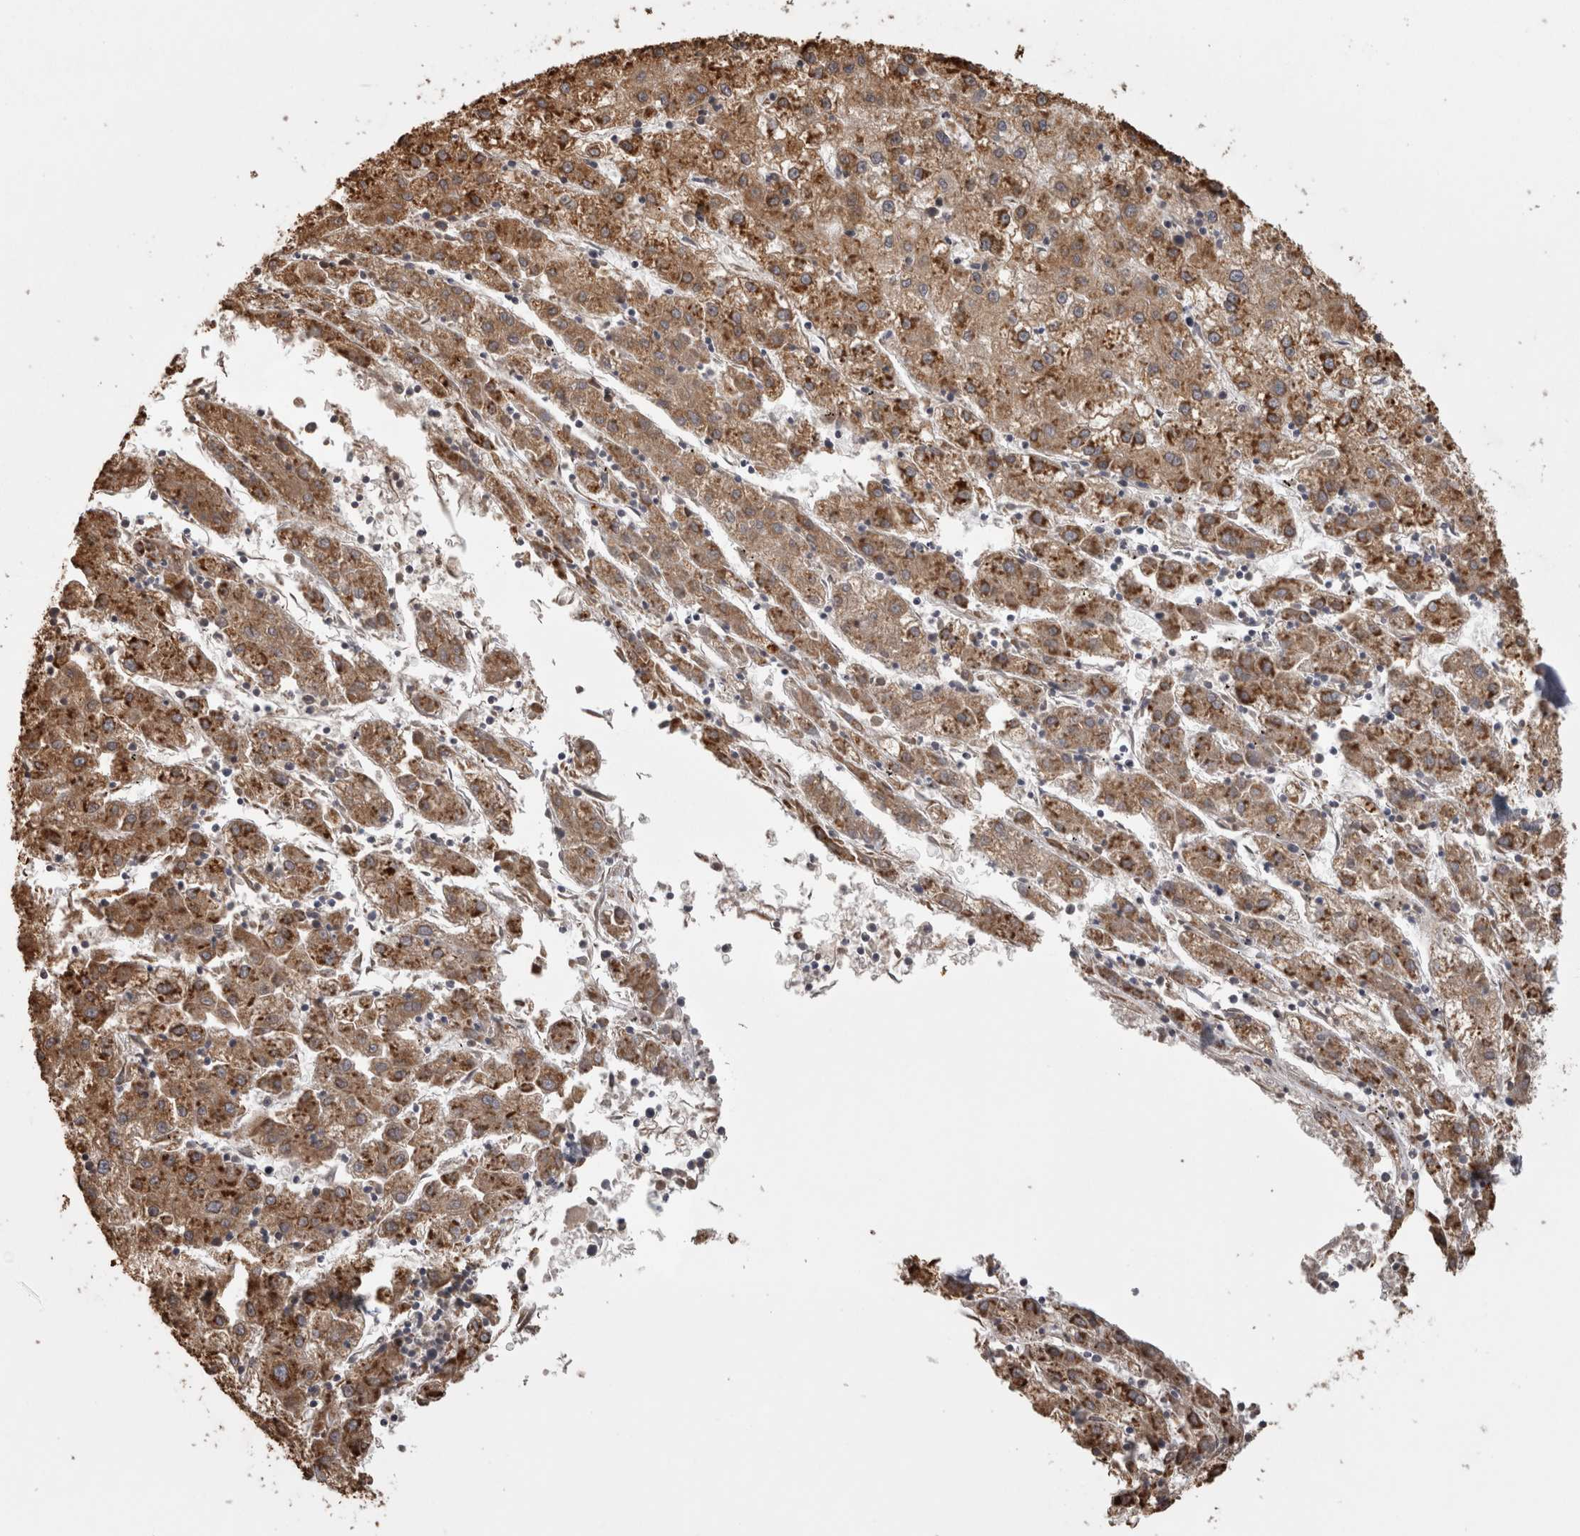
{"staining": {"intensity": "moderate", "quantity": ">75%", "location": "cytoplasmic/membranous"}, "tissue": "liver cancer", "cell_type": "Tumor cells", "image_type": "cancer", "snomed": [{"axis": "morphology", "description": "Carcinoma, Hepatocellular, NOS"}, {"axis": "topography", "description": "Liver"}], "caption": "Immunohistochemistry (IHC) image of liver hepatocellular carcinoma stained for a protein (brown), which exhibits medium levels of moderate cytoplasmic/membranous staining in approximately >75% of tumor cells.", "gene": "PON2", "patient": {"sex": "male", "age": 72}}